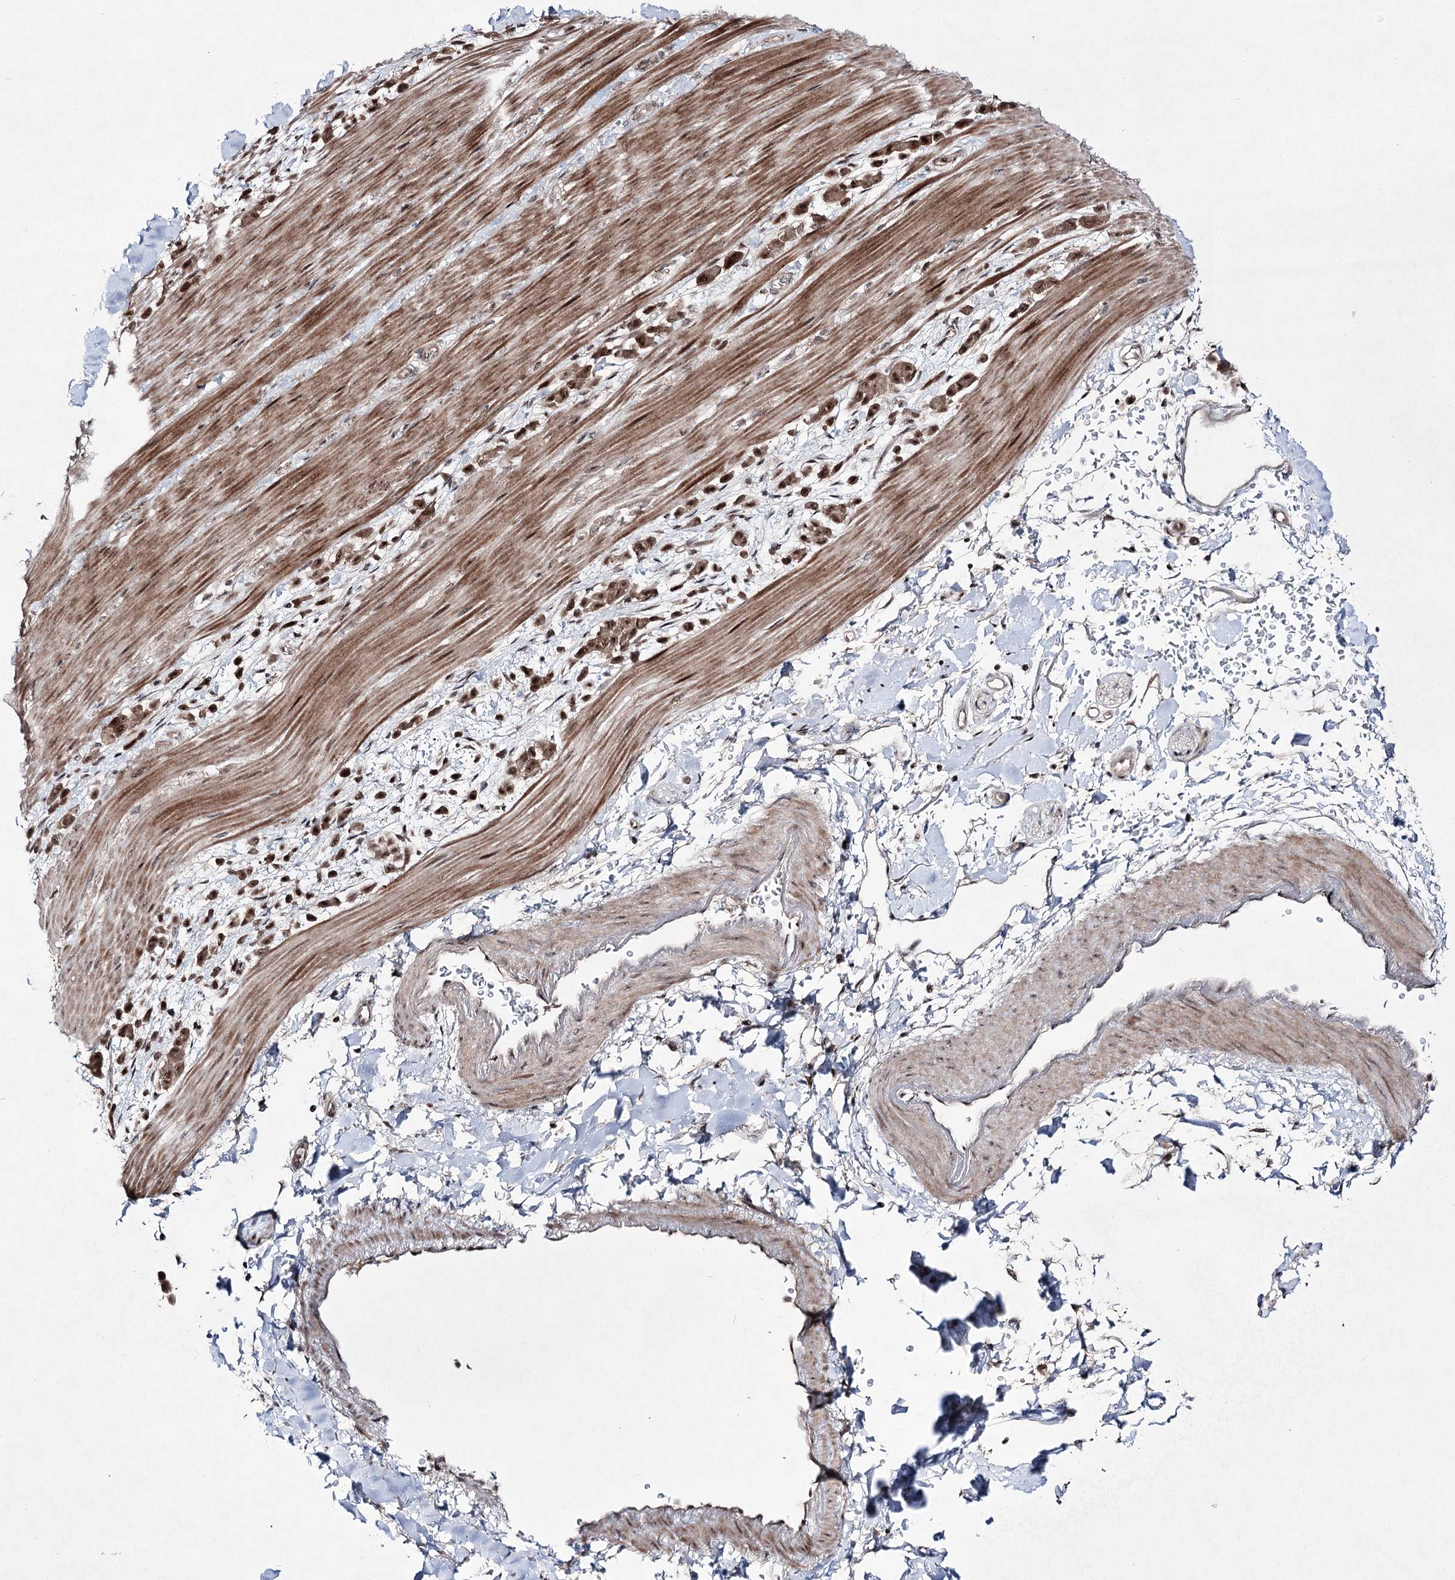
{"staining": {"intensity": "moderate", "quantity": ">75%", "location": "cytoplasmic/membranous,nuclear"}, "tissue": "pancreatic cancer", "cell_type": "Tumor cells", "image_type": "cancer", "snomed": [{"axis": "morphology", "description": "Normal tissue, NOS"}, {"axis": "morphology", "description": "Adenocarcinoma, NOS"}, {"axis": "topography", "description": "Pancreas"}], "caption": "Immunohistochemical staining of adenocarcinoma (pancreatic) displays medium levels of moderate cytoplasmic/membranous and nuclear protein positivity in about >75% of tumor cells. The staining is performed using DAB brown chromogen to label protein expression. The nuclei are counter-stained blue using hematoxylin.", "gene": "HOXC11", "patient": {"sex": "female", "age": 64}}